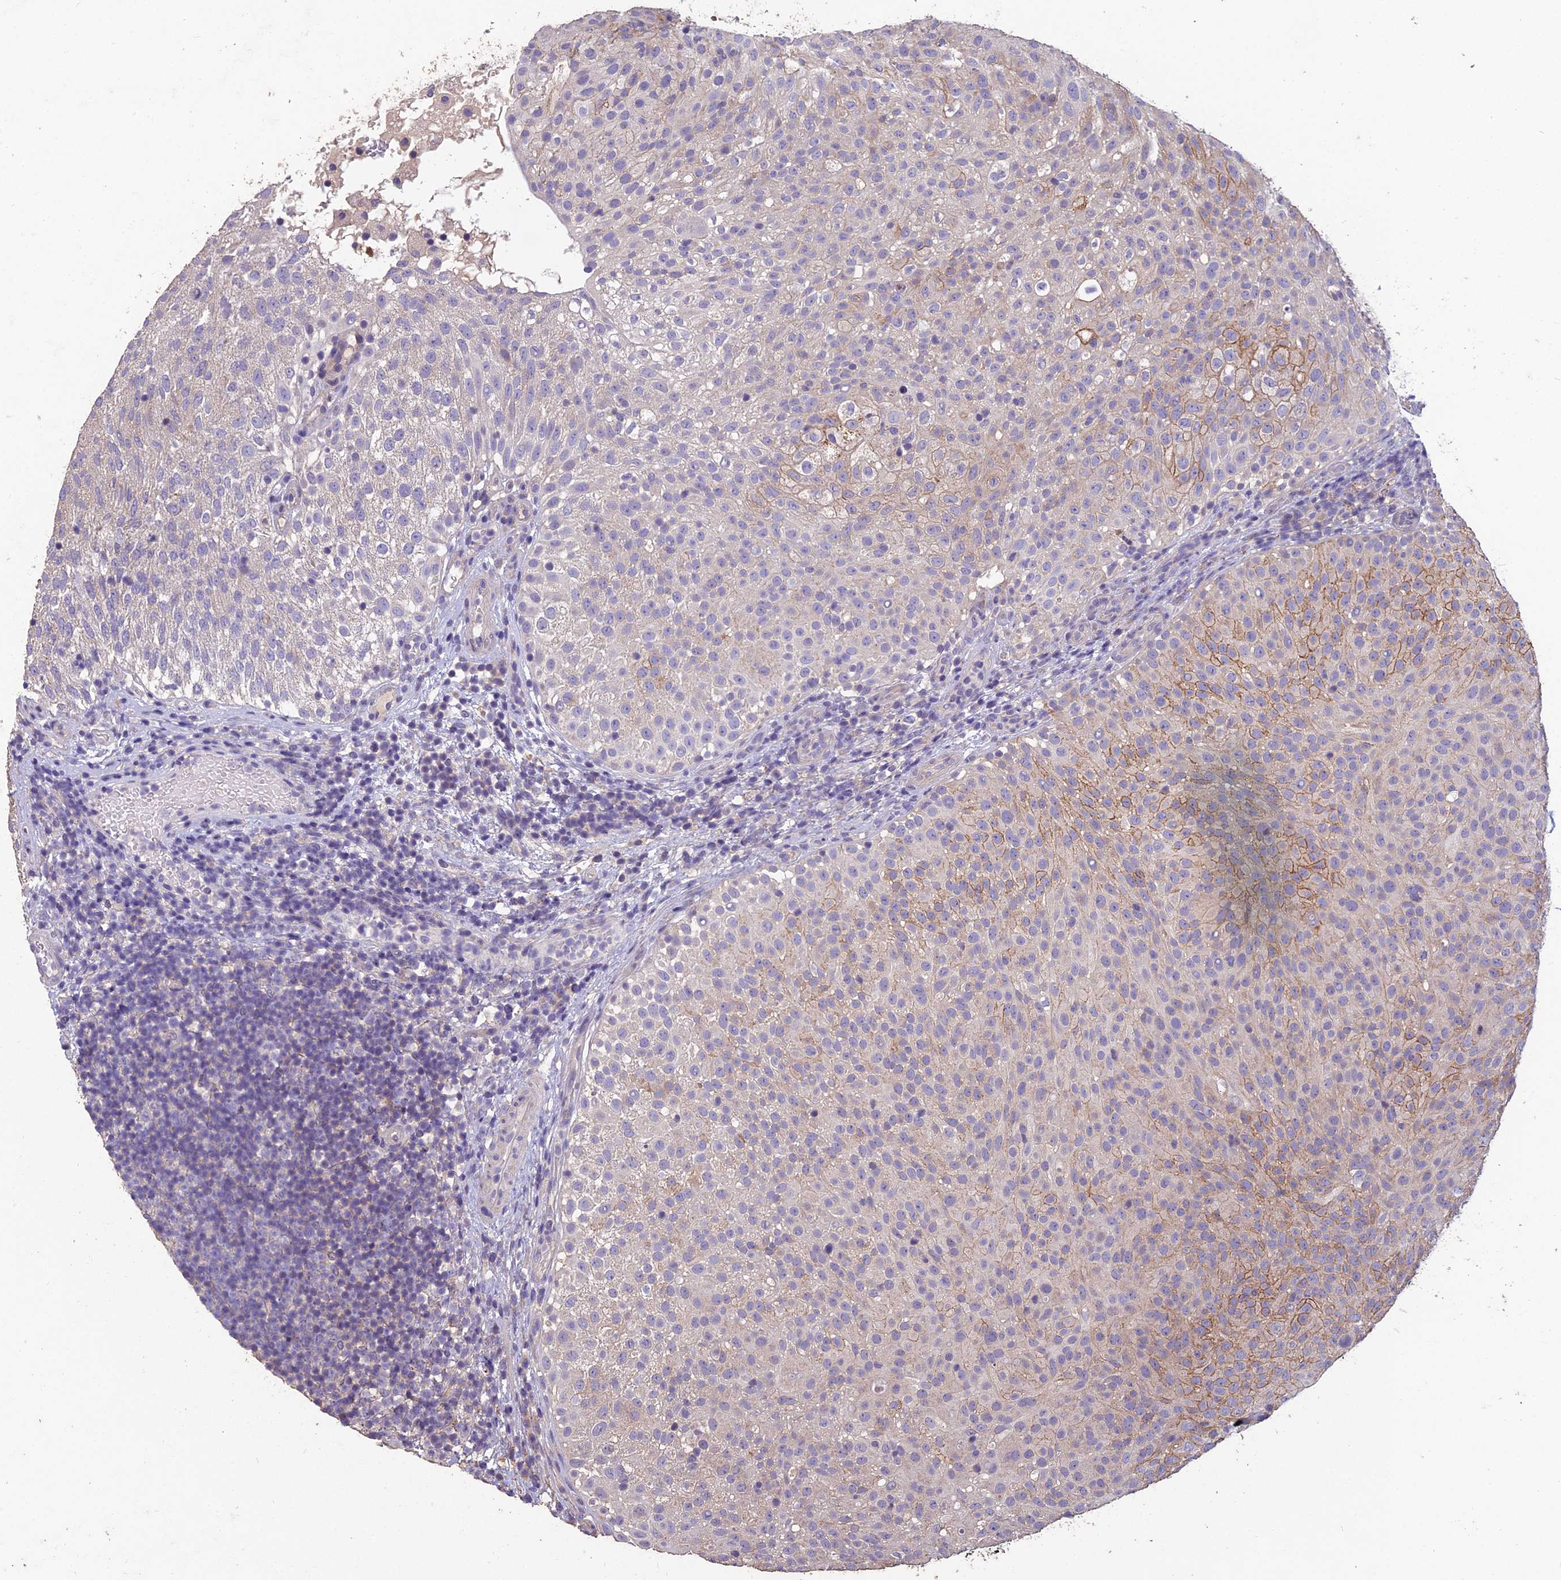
{"staining": {"intensity": "moderate", "quantity": "<25%", "location": "cytoplasmic/membranous"}, "tissue": "urothelial cancer", "cell_type": "Tumor cells", "image_type": "cancer", "snomed": [{"axis": "morphology", "description": "Urothelial carcinoma, Low grade"}, {"axis": "topography", "description": "Urinary bladder"}], "caption": "Urothelial cancer tissue shows moderate cytoplasmic/membranous positivity in about <25% of tumor cells", "gene": "CEACAM16", "patient": {"sex": "male", "age": 78}}